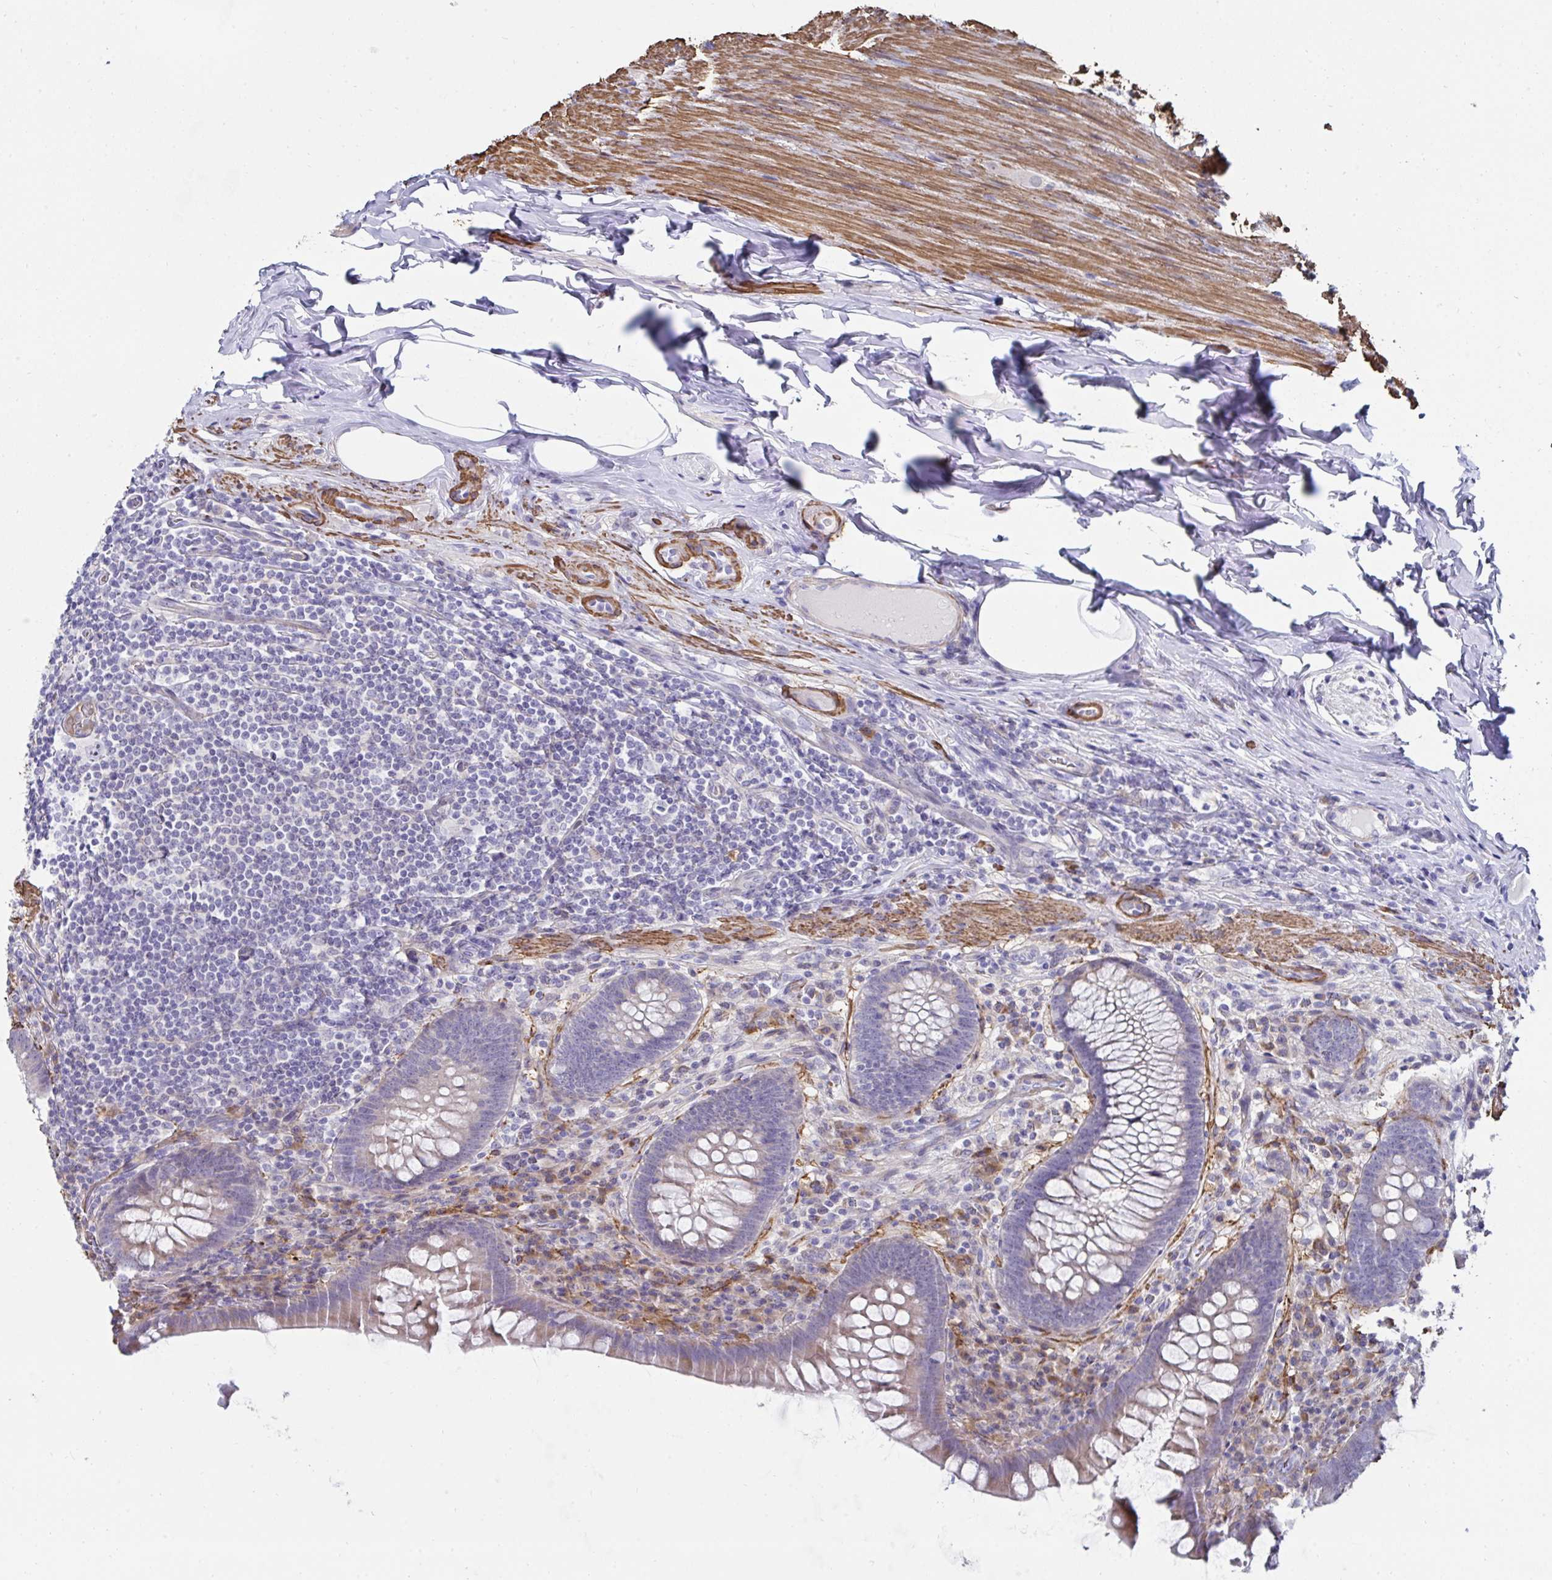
{"staining": {"intensity": "weak", "quantity": "<25%", "location": "cytoplasmic/membranous"}, "tissue": "appendix", "cell_type": "Glandular cells", "image_type": "normal", "snomed": [{"axis": "morphology", "description": "Normal tissue, NOS"}, {"axis": "topography", "description": "Appendix"}], "caption": "Immunohistochemical staining of benign appendix reveals no significant staining in glandular cells. (Stains: DAB (3,3'-diaminobenzidine) immunohistochemistry (IHC) with hematoxylin counter stain, Microscopy: brightfield microscopy at high magnification).", "gene": "FBXL13", "patient": {"sex": "male", "age": 71}}